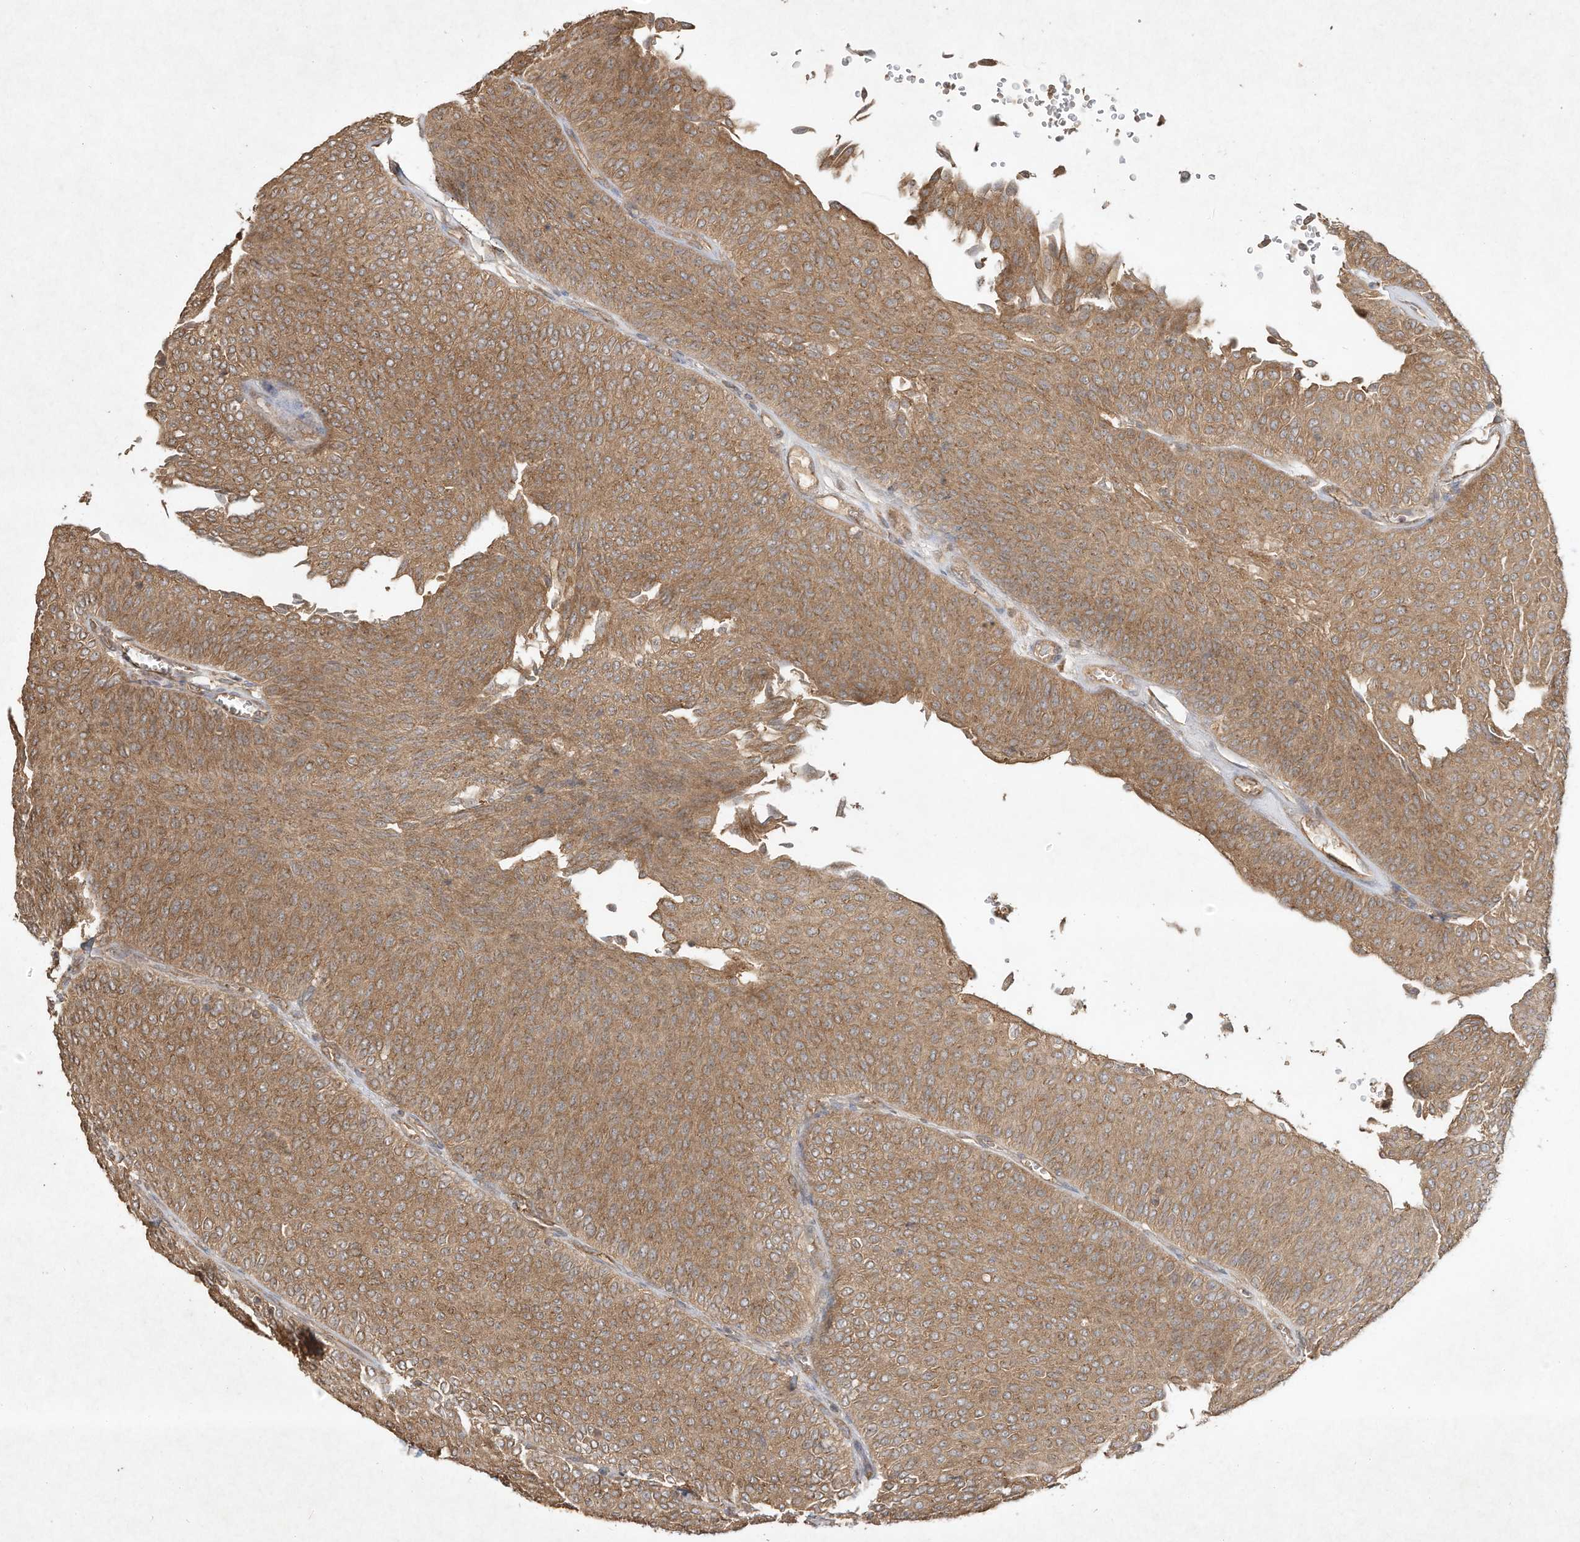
{"staining": {"intensity": "moderate", "quantity": ">75%", "location": "cytoplasmic/membranous"}, "tissue": "urothelial cancer", "cell_type": "Tumor cells", "image_type": "cancer", "snomed": [{"axis": "morphology", "description": "Urothelial carcinoma, Low grade"}, {"axis": "topography", "description": "Urinary bladder"}], "caption": "Urothelial carcinoma (low-grade) stained with DAB immunohistochemistry exhibits medium levels of moderate cytoplasmic/membranous staining in about >75% of tumor cells.", "gene": "DYNC1I2", "patient": {"sex": "male", "age": 78}}